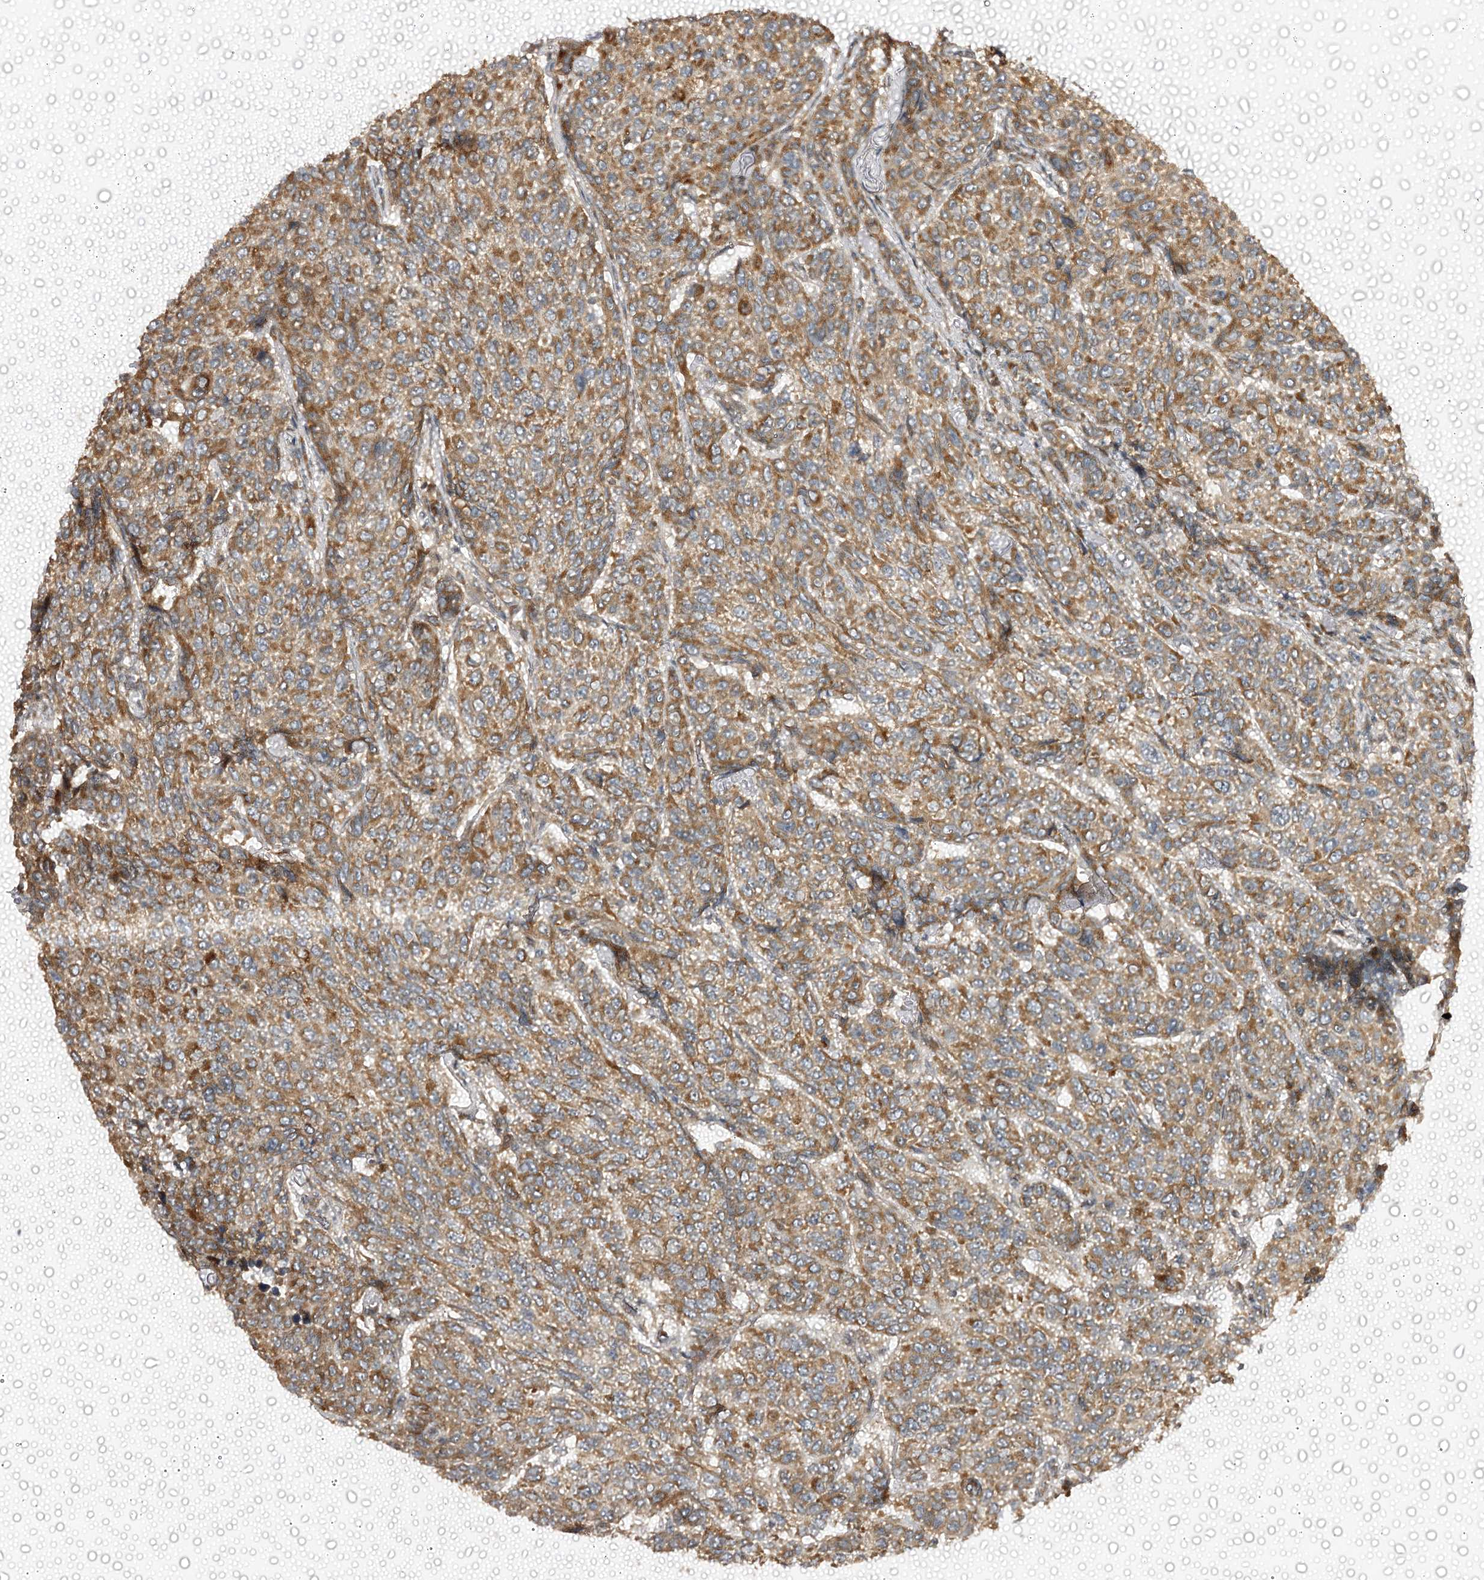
{"staining": {"intensity": "moderate", "quantity": ">75%", "location": "cytoplasmic/membranous"}, "tissue": "breast cancer", "cell_type": "Tumor cells", "image_type": "cancer", "snomed": [{"axis": "morphology", "description": "Duct carcinoma"}, {"axis": "topography", "description": "Breast"}], "caption": "Protein staining exhibits moderate cytoplasmic/membranous staining in about >75% of tumor cells in breast cancer. Ihc stains the protein in brown and the nuclei are stained blue.", "gene": "CBR4", "patient": {"sex": "female", "age": 55}}